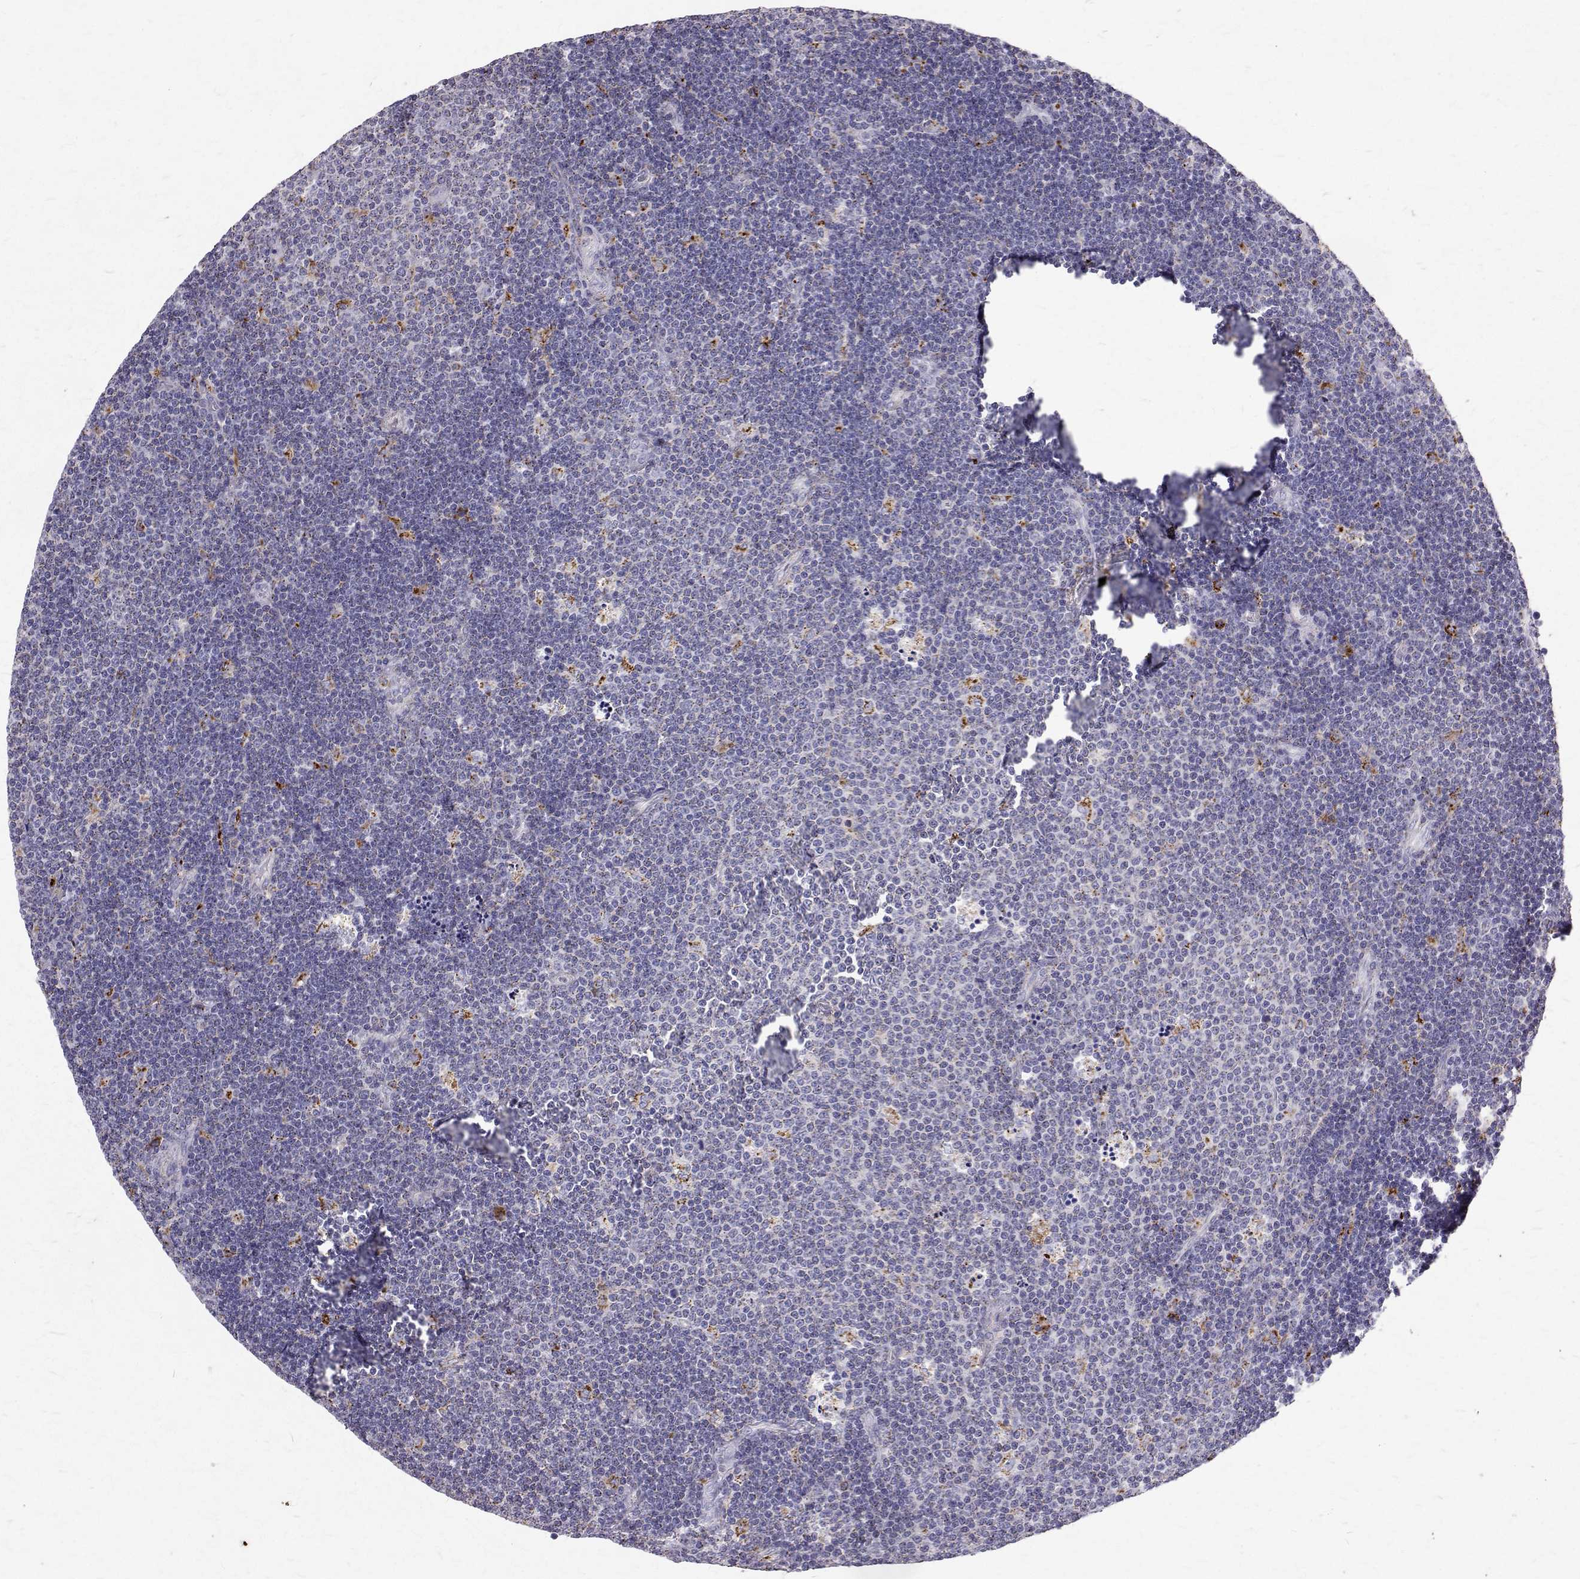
{"staining": {"intensity": "negative", "quantity": "none", "location": "none"}, "tissue": "lymphoma", "cell_type": "Tumor cells", "image_type": "cancer", "snomed": [{"axis": "morphology", "description": "Malignant lymphoma, non-Hodgkin's type, Low grade"}, {"axis": "topography", "description": "Brain"}], "caption": "DAB immunohistochemical staining of lymphoma reveals no significant expression in tumor cells.", "gene": "TPP1", "patient": {"sex": "female", "age": 66}}